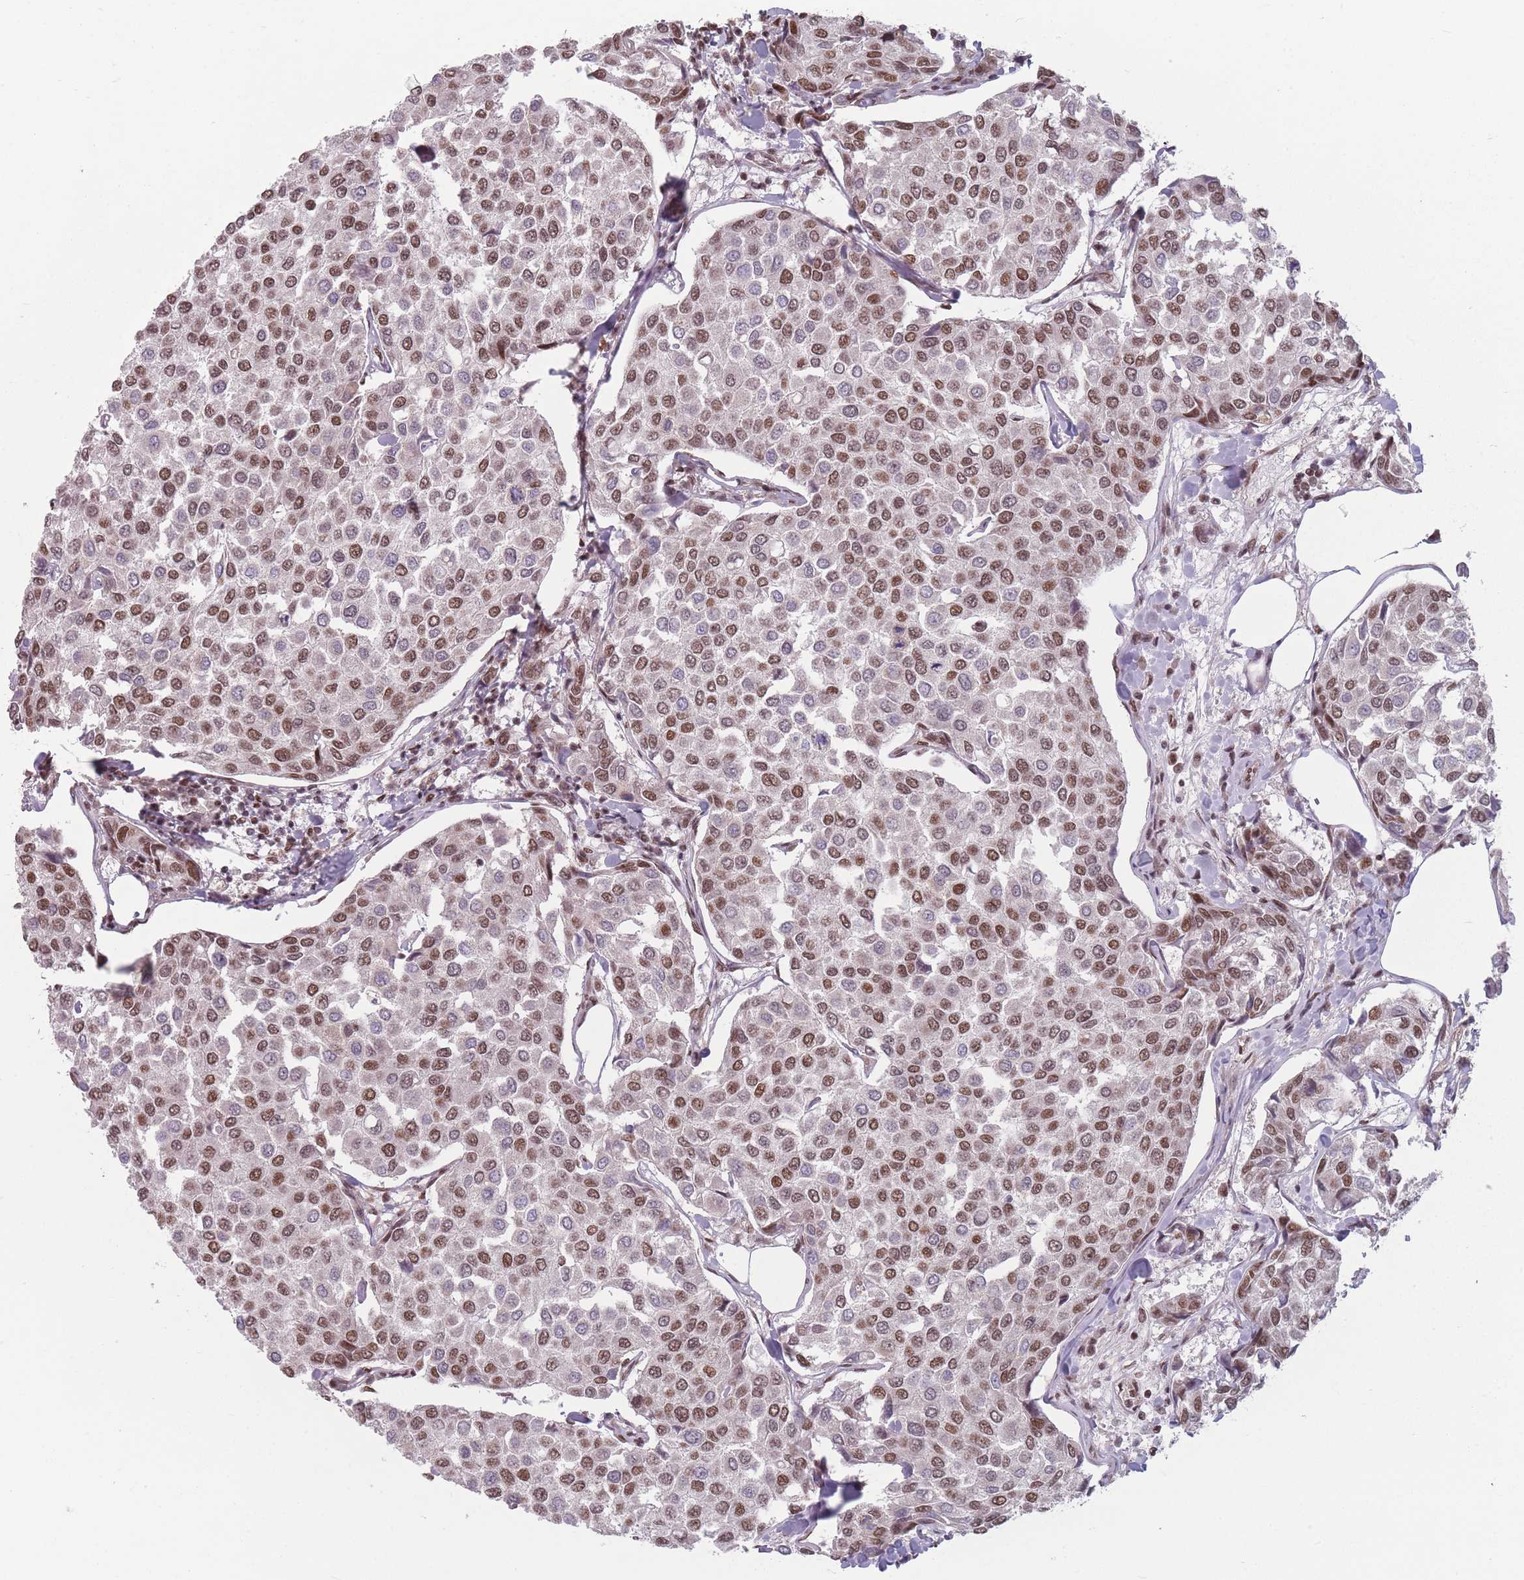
{"staining": {"intensity": "moderate", "quantity": ">75%", "location": "nuclear"}, "tissue": "breast cancer", "cell_type": "Tumor cells", "image_type": "cancer", "snomed": [{"axis": "morphology", "description": "Duct carcinoma"}, {"axis": "topography", "description": "Breast"}], "caption": "The histopathology image shows a brown stain indicating the presence of a protein in the nuclear of tumor cells in intraductal carcinoma (breast).", "gene": "SH3BGRL2", "patient": {"sex": "female", "age": 55}}